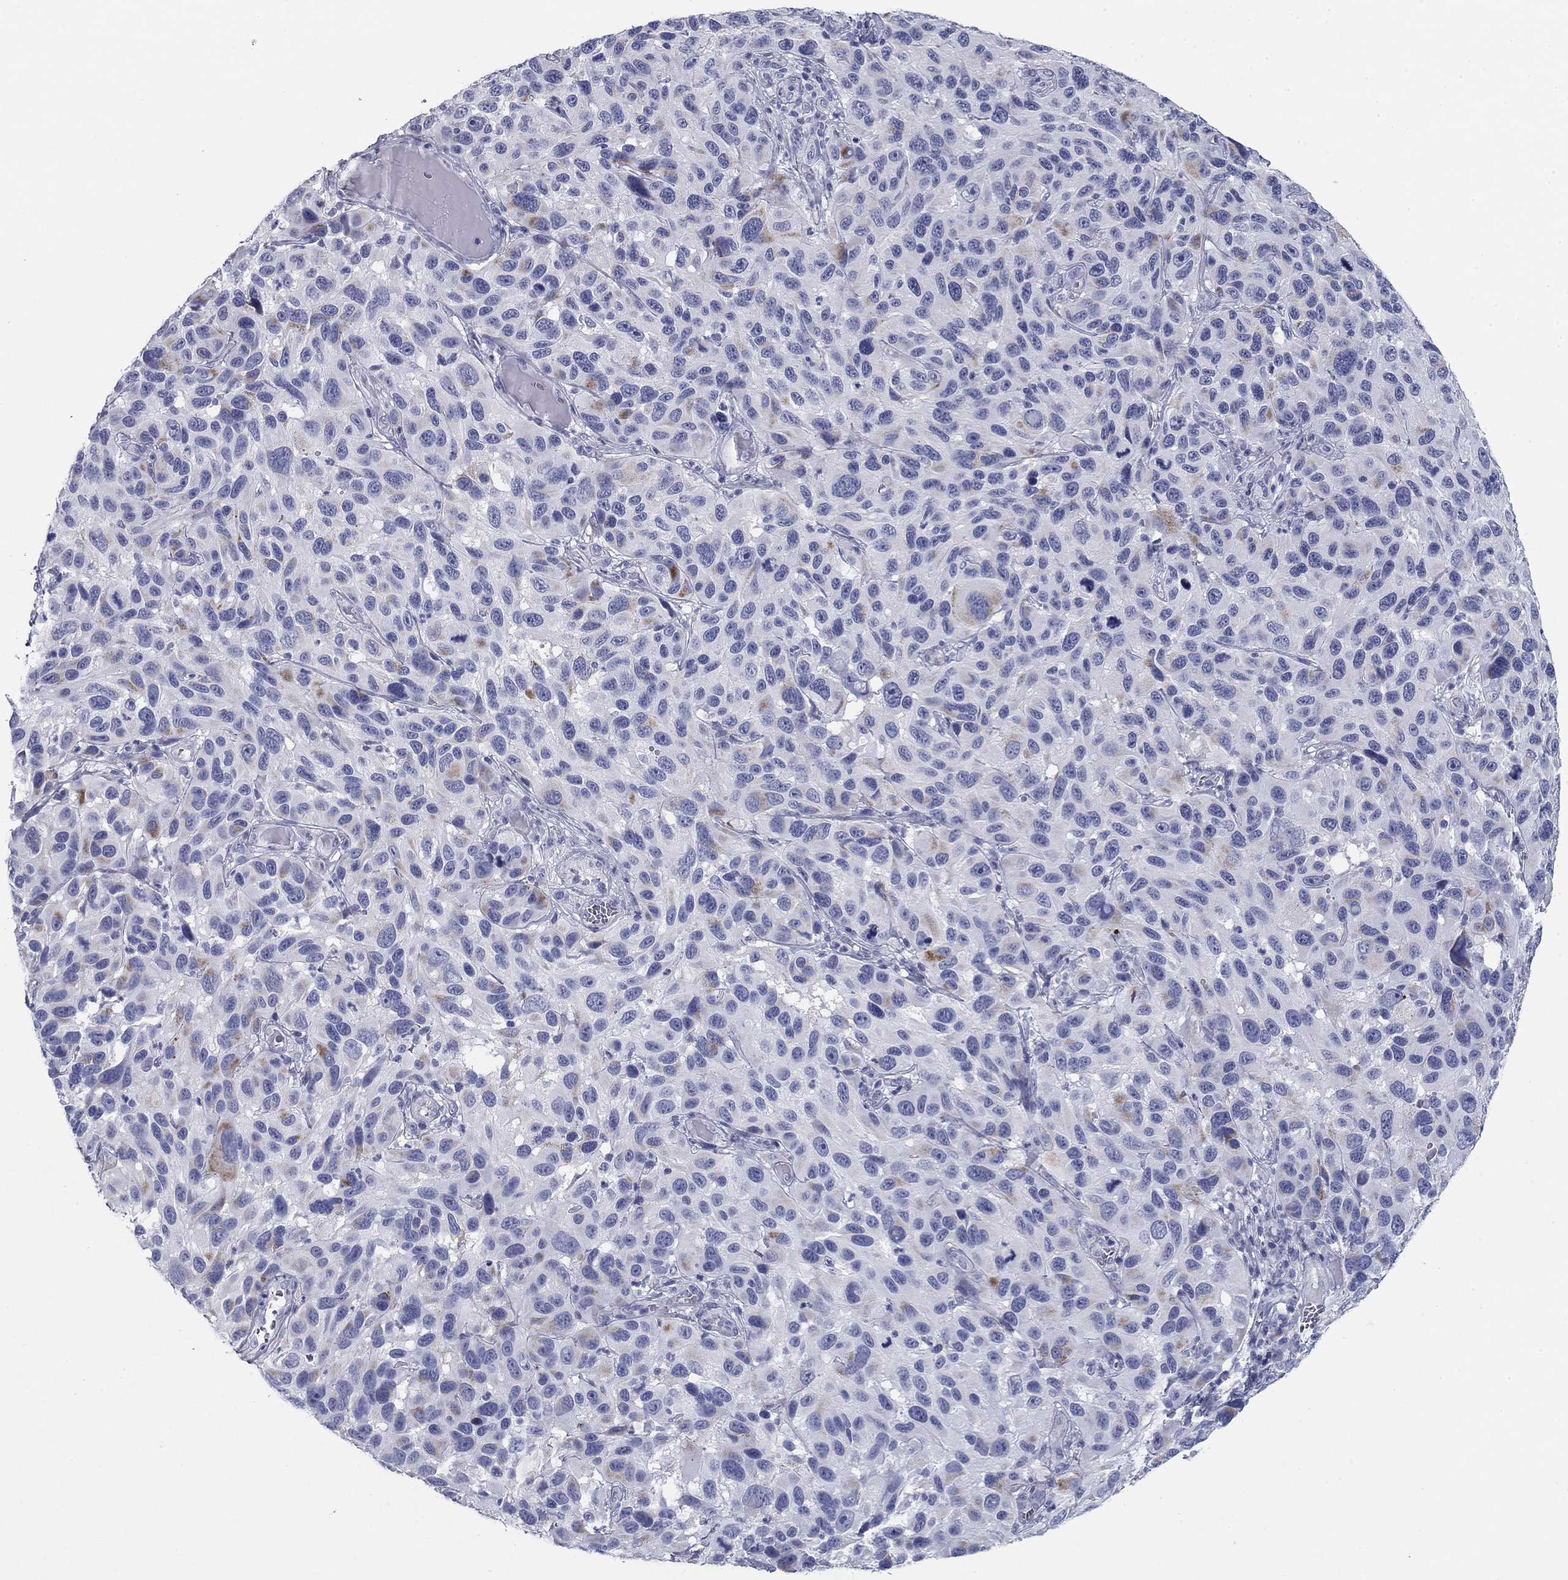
{"staining": {"intensity": "negative", "quantity": "none", "location": "none"}, "tissue": "melanoma", "cell_type": "Tumor cells", "image_type": "cancer", "snomed": [{"axis": "morphology", "description": "Malignant melanoma, NOS"}, {"axis": "topography", "description": "Skin"}], "caption": "High magnification brightfield microscopy of melanoma stained with DAB (3,3'-diaminobenzidine) (brown) and counterstained with hematoxylin (blue): tumor cells show no significant positivity.", "gene": "ZP2", "patient": {"sex": "male", "age": 53}}